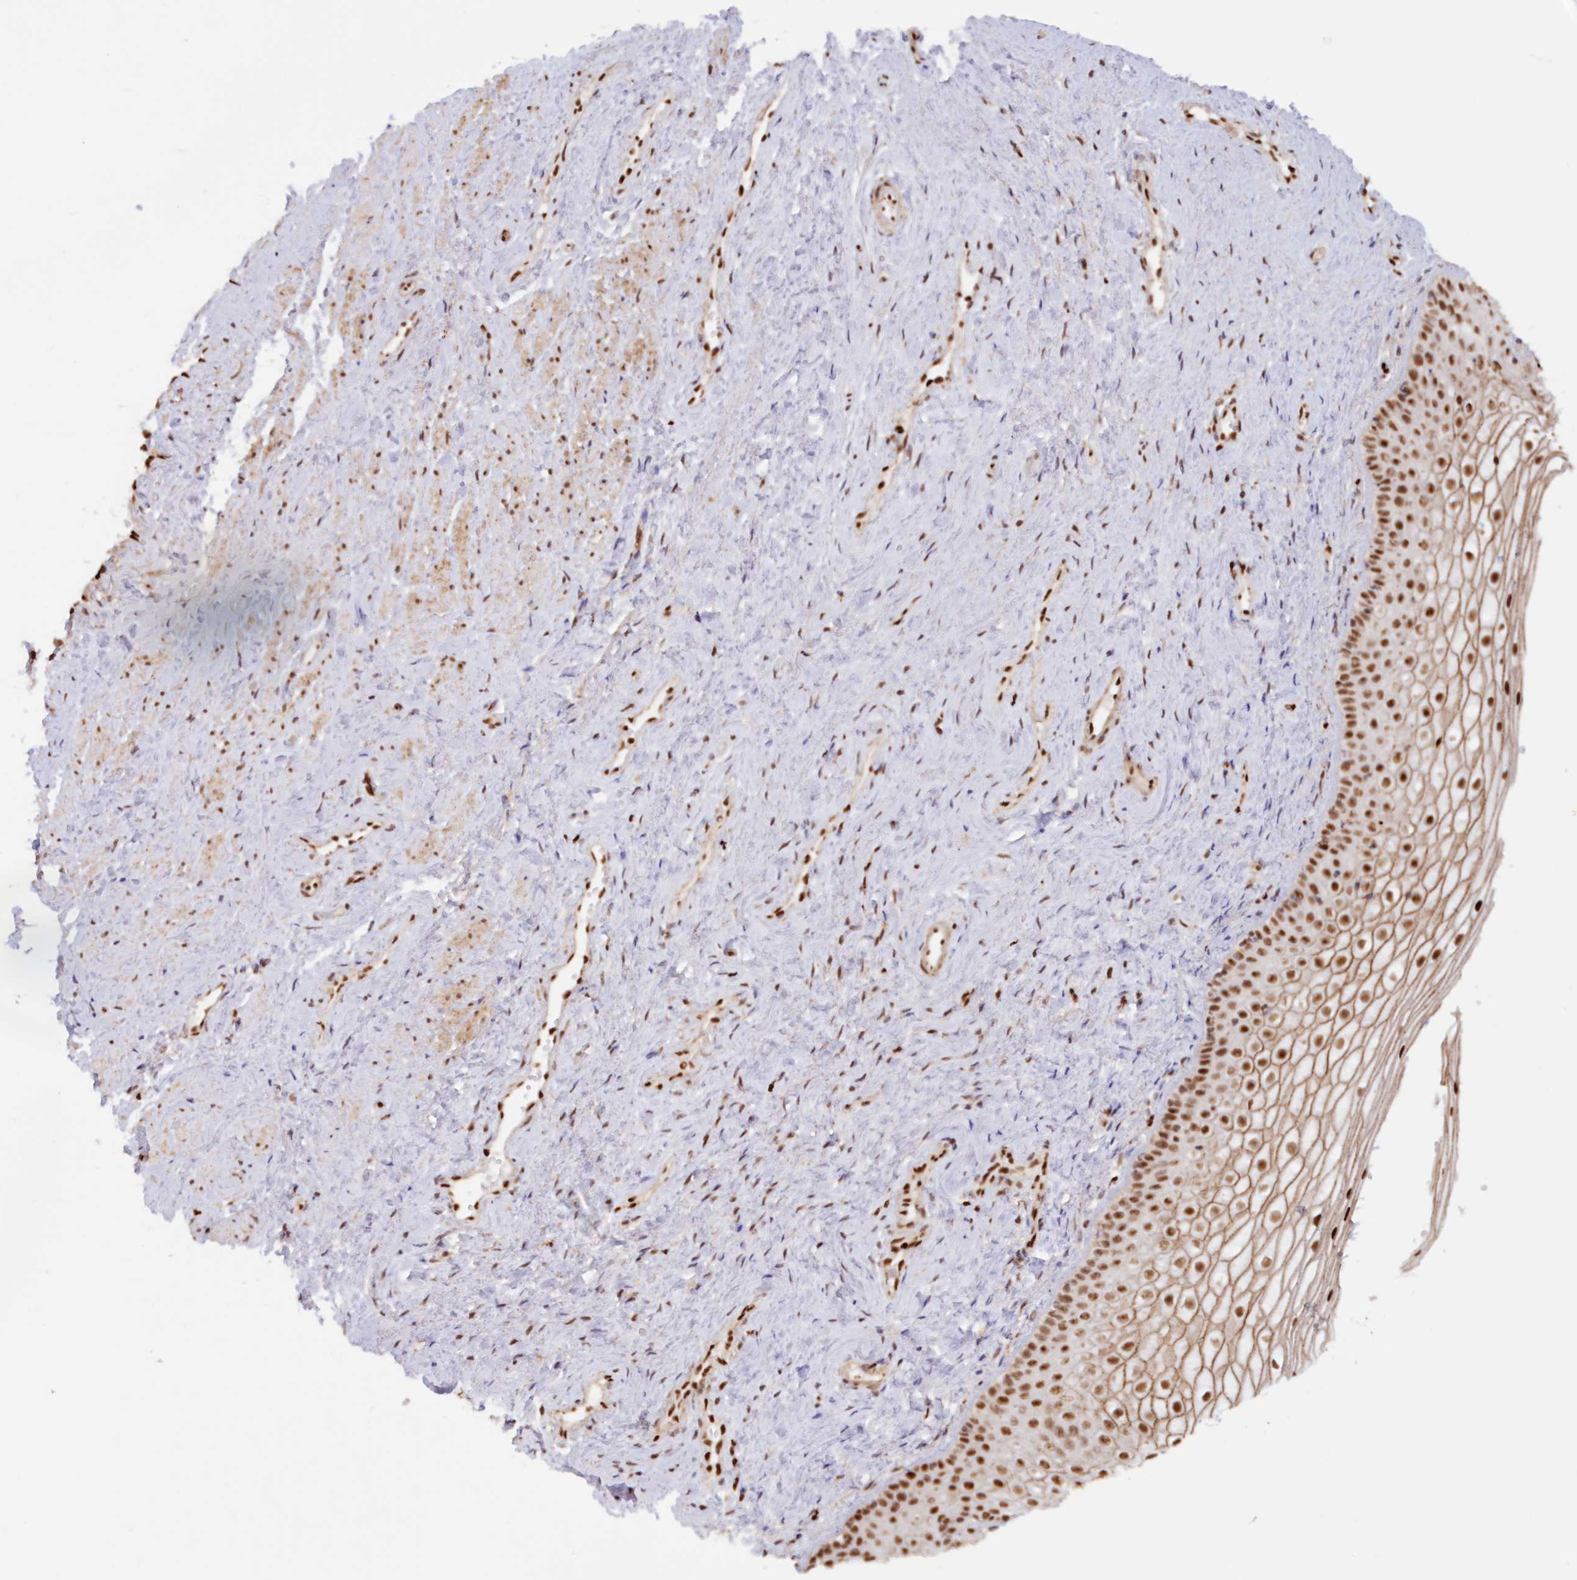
{"staining": {"intensity": "strong", "quantity": ">75%", "location": "cytoplasmic/membranous,nuclear"}, "tissue": "vagina", "cell_type": "Squamous epithelial cells", "image_type": "normal", "snomed": [{"axis": "morphology", "description": "Normal tissue, NOS"}, {"axis": "topography", "description": "Vagina"}], "caption": "Approximately >75% of squamous epithelial cells in benign vagina exhibit strong cytoplasmic/membranous,nuclear protein expression as visualized by brown immunohistochemical staining.", "gene": "POLR2B", "patient": {"sex": "female", "age": 46}}